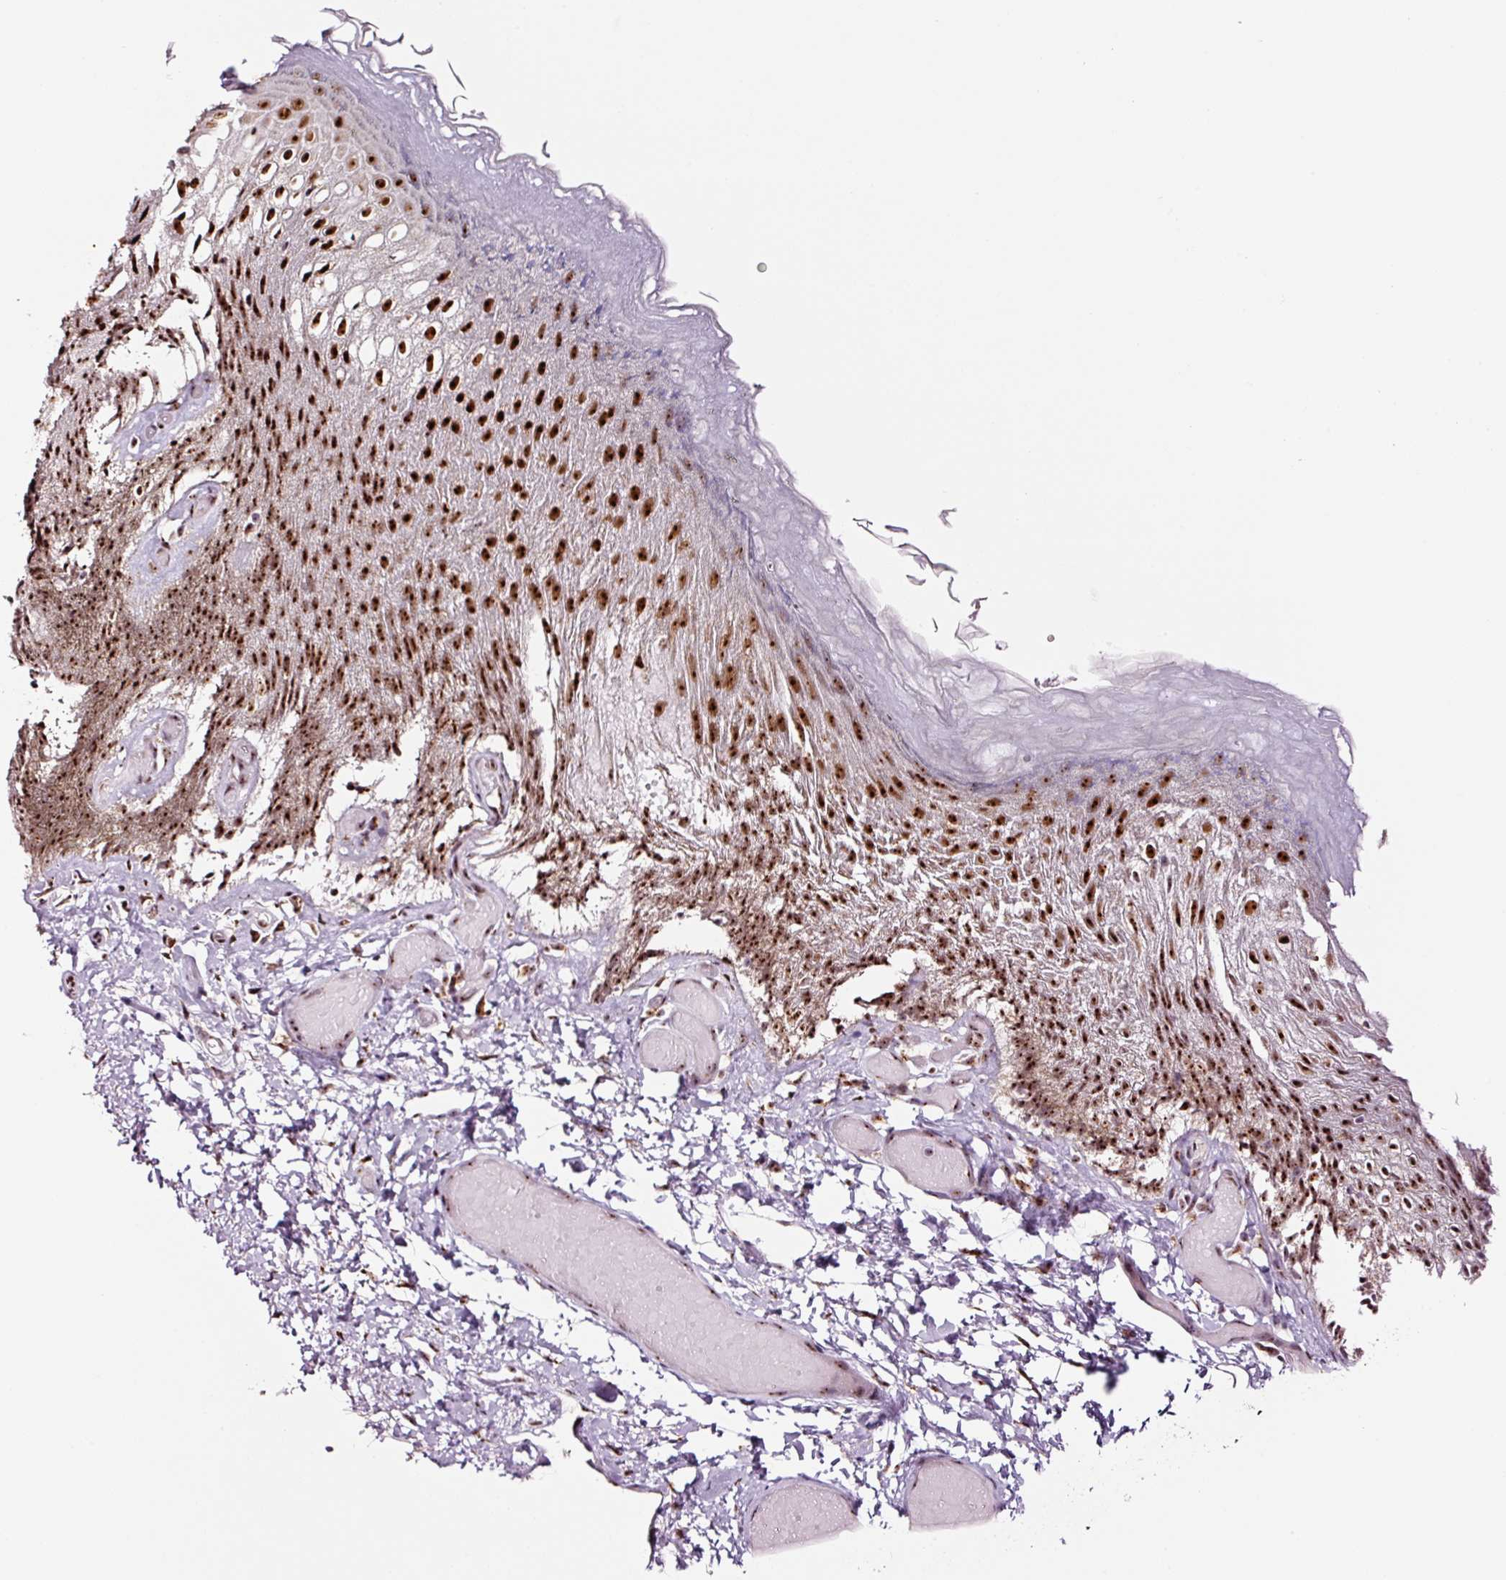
{"staining": {"intensity": "strong", "quantity": ">75%", "location": "nuclear"}, "tissue": "skin", "cell_type": "Epidermal cells", "image_type": "normal", "snomed": [{"axis": "morphology", "description": "Normal tissue, NOS"}, {"axis": "topography", "description": "Anal"}], "caption": "Immunohistochemical staining of unremarkable skin displays strong nuclear protein staining in about >75% of epidermal cells. Using DAB (3,3'-diaminobenzidine) (brown) and hematoxylin (blue) stains, captured at high magnification using brightfield microscopy.", "gene": "GNL3", "patient": {"sex": "female", "age": 40}}